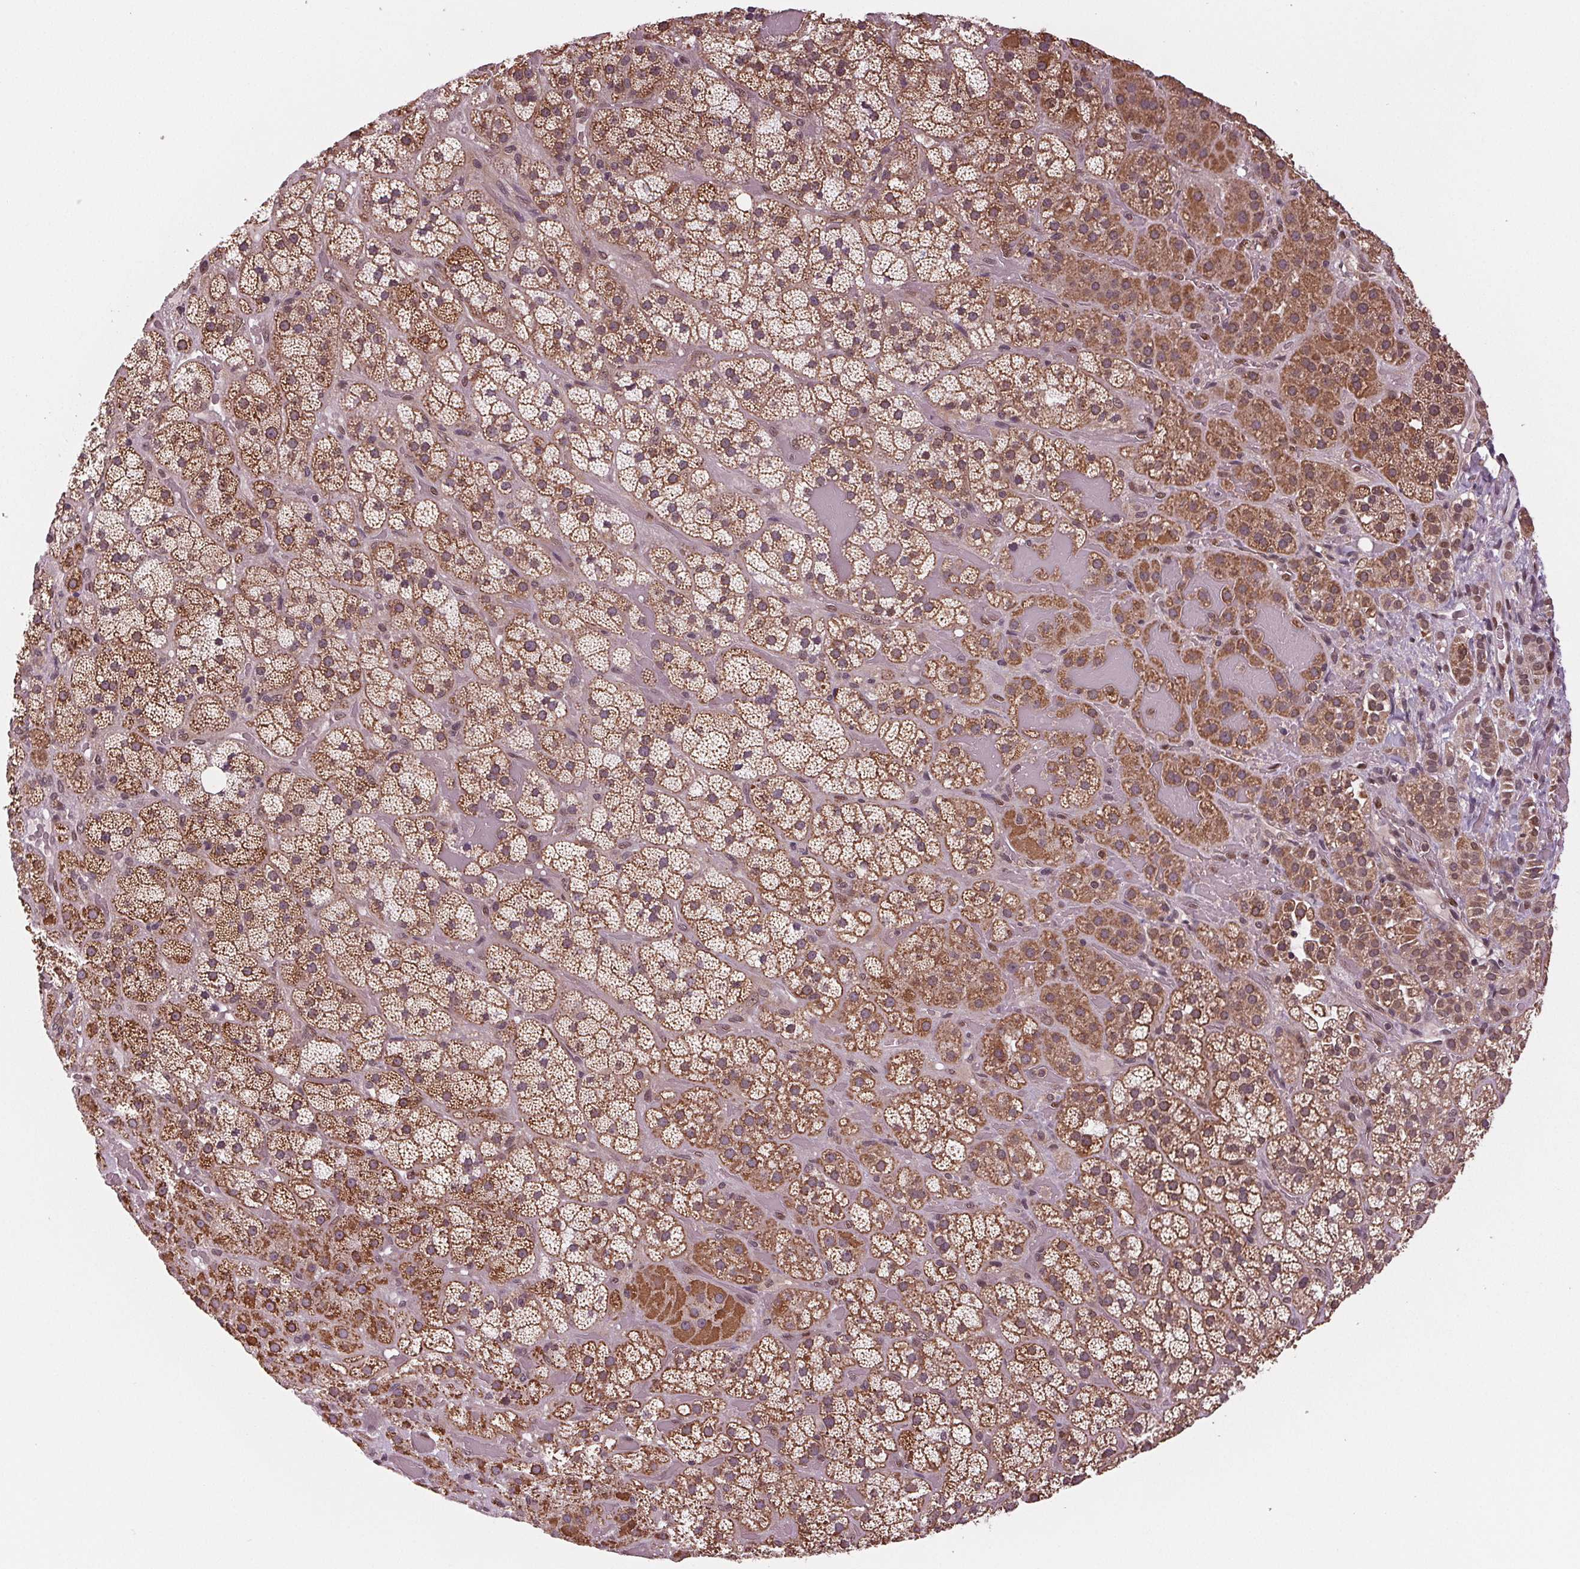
{"staining": {"intensity": "moderate", "quantity": ">75%", "location": "cytoplasmic/membranous"}, "tissue": "adrenal gland", "cell_type": "Glandular cells", "image_type": "normal", "snomed": [{"axis": "morphology", "description": "Normal tissue, NOS"}, {"axis": "topography", "description": "Adrenal gland"}], "caption": "Protein expression analysis of normal adrenal gland demonstrates moderate cytoplasmic/membranous staining in approximately >75% of glandular cells.", "gene": "STAT3", "patient": {"sex": "male", "age": 57}}